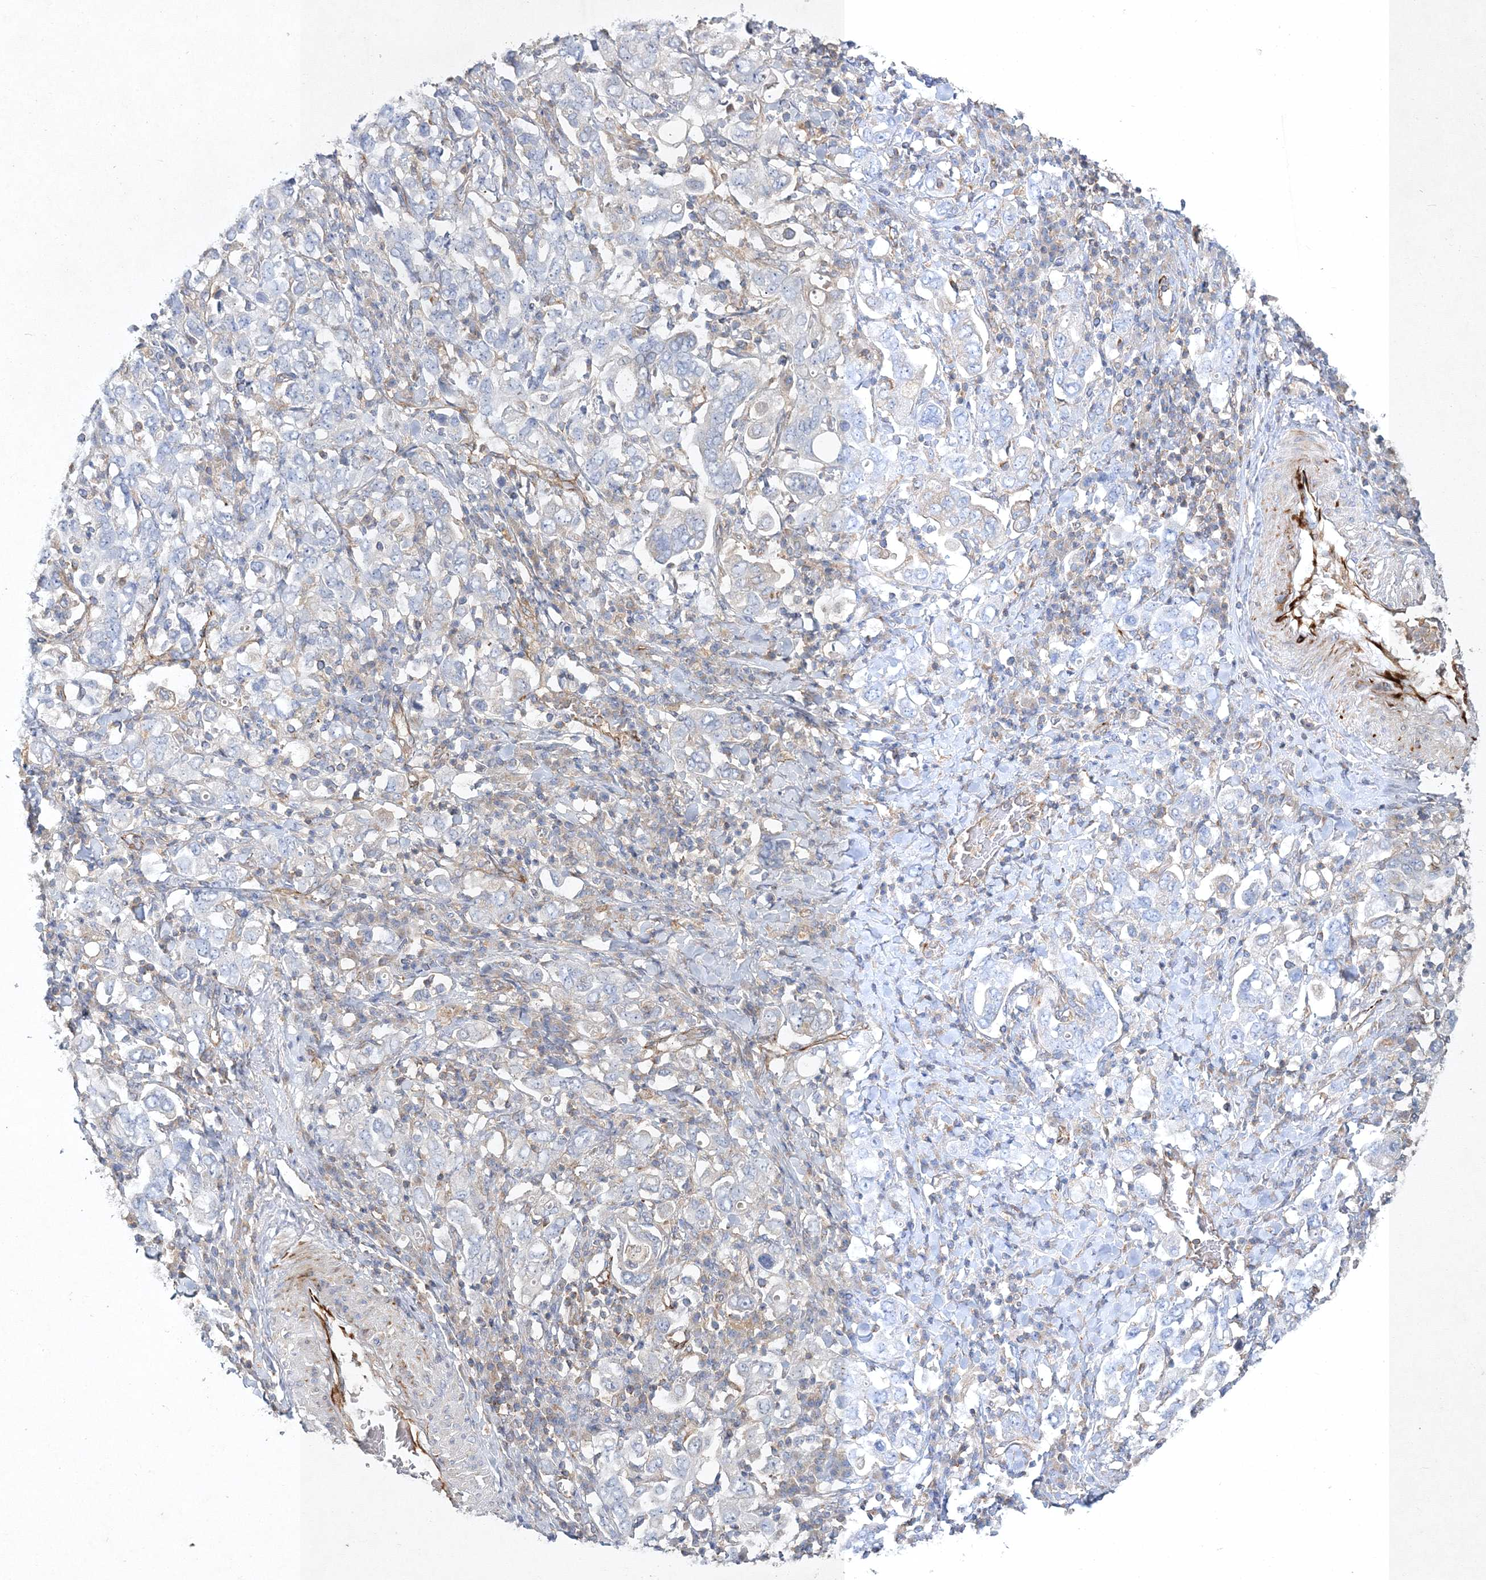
{"staining": {"intensity": "negative", "quantity": "none", "location": "none"}, "tissue": "stomach cancer", "cell_type": "Tumor cells", "image_type": "cancer", "snomed": [{"axis": "morphology", "description": "Adenocarcinoma, NOS"}, {"axis": "topography", "description": "Stomach, upper"}], "caption": "Tumor cells are negative for protein expression in human adenocarcinoma (stomach). Nuclei are stained in blue.", "gene": "WDR37", "patient": {"sex": "male", "age": 62}}